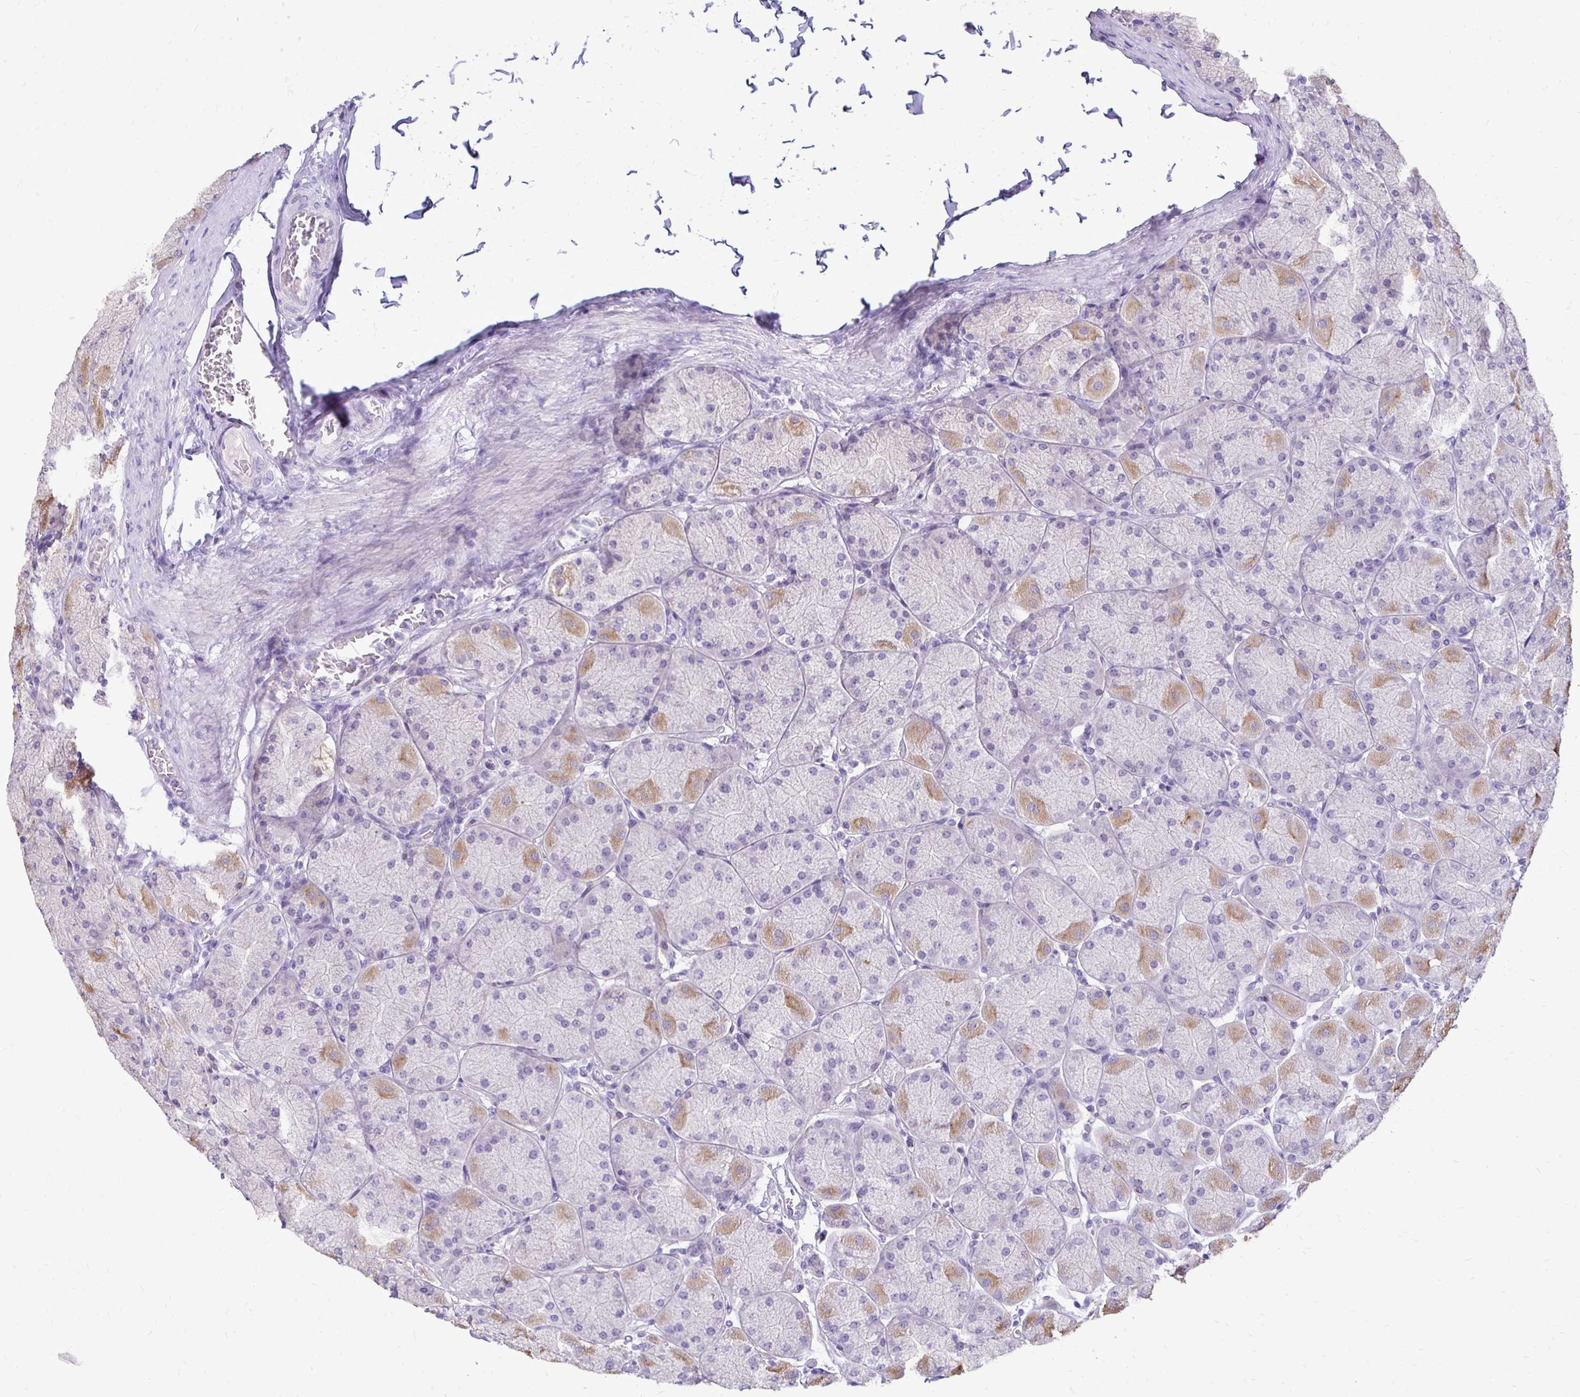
{"staining": {"intensity": "moderate", "quantity": "<25%", "location": "cytoplasmic/membranous"}, "tissue": "stomach", "cell_type": "Glandular cells", "image_type": "normal", "snomed": [{"axis": "morphology", "description": "Normal tissue, NOS"}, {"axis": "topography", "description": "Stomach, upper"}], "caption": "Immunohistochemistry (IHC) of benign stomach exhibits low levels of moderate cytoplasmic/membranous positivity in approximately <25% of glandular cells. The staining is performed using DAB brown chromogen to label protein expression. The nuclei are counter-stained blue using hematoxylin.", "gene": "GAS2", "patient": {"sex": "female", "age": 56}}